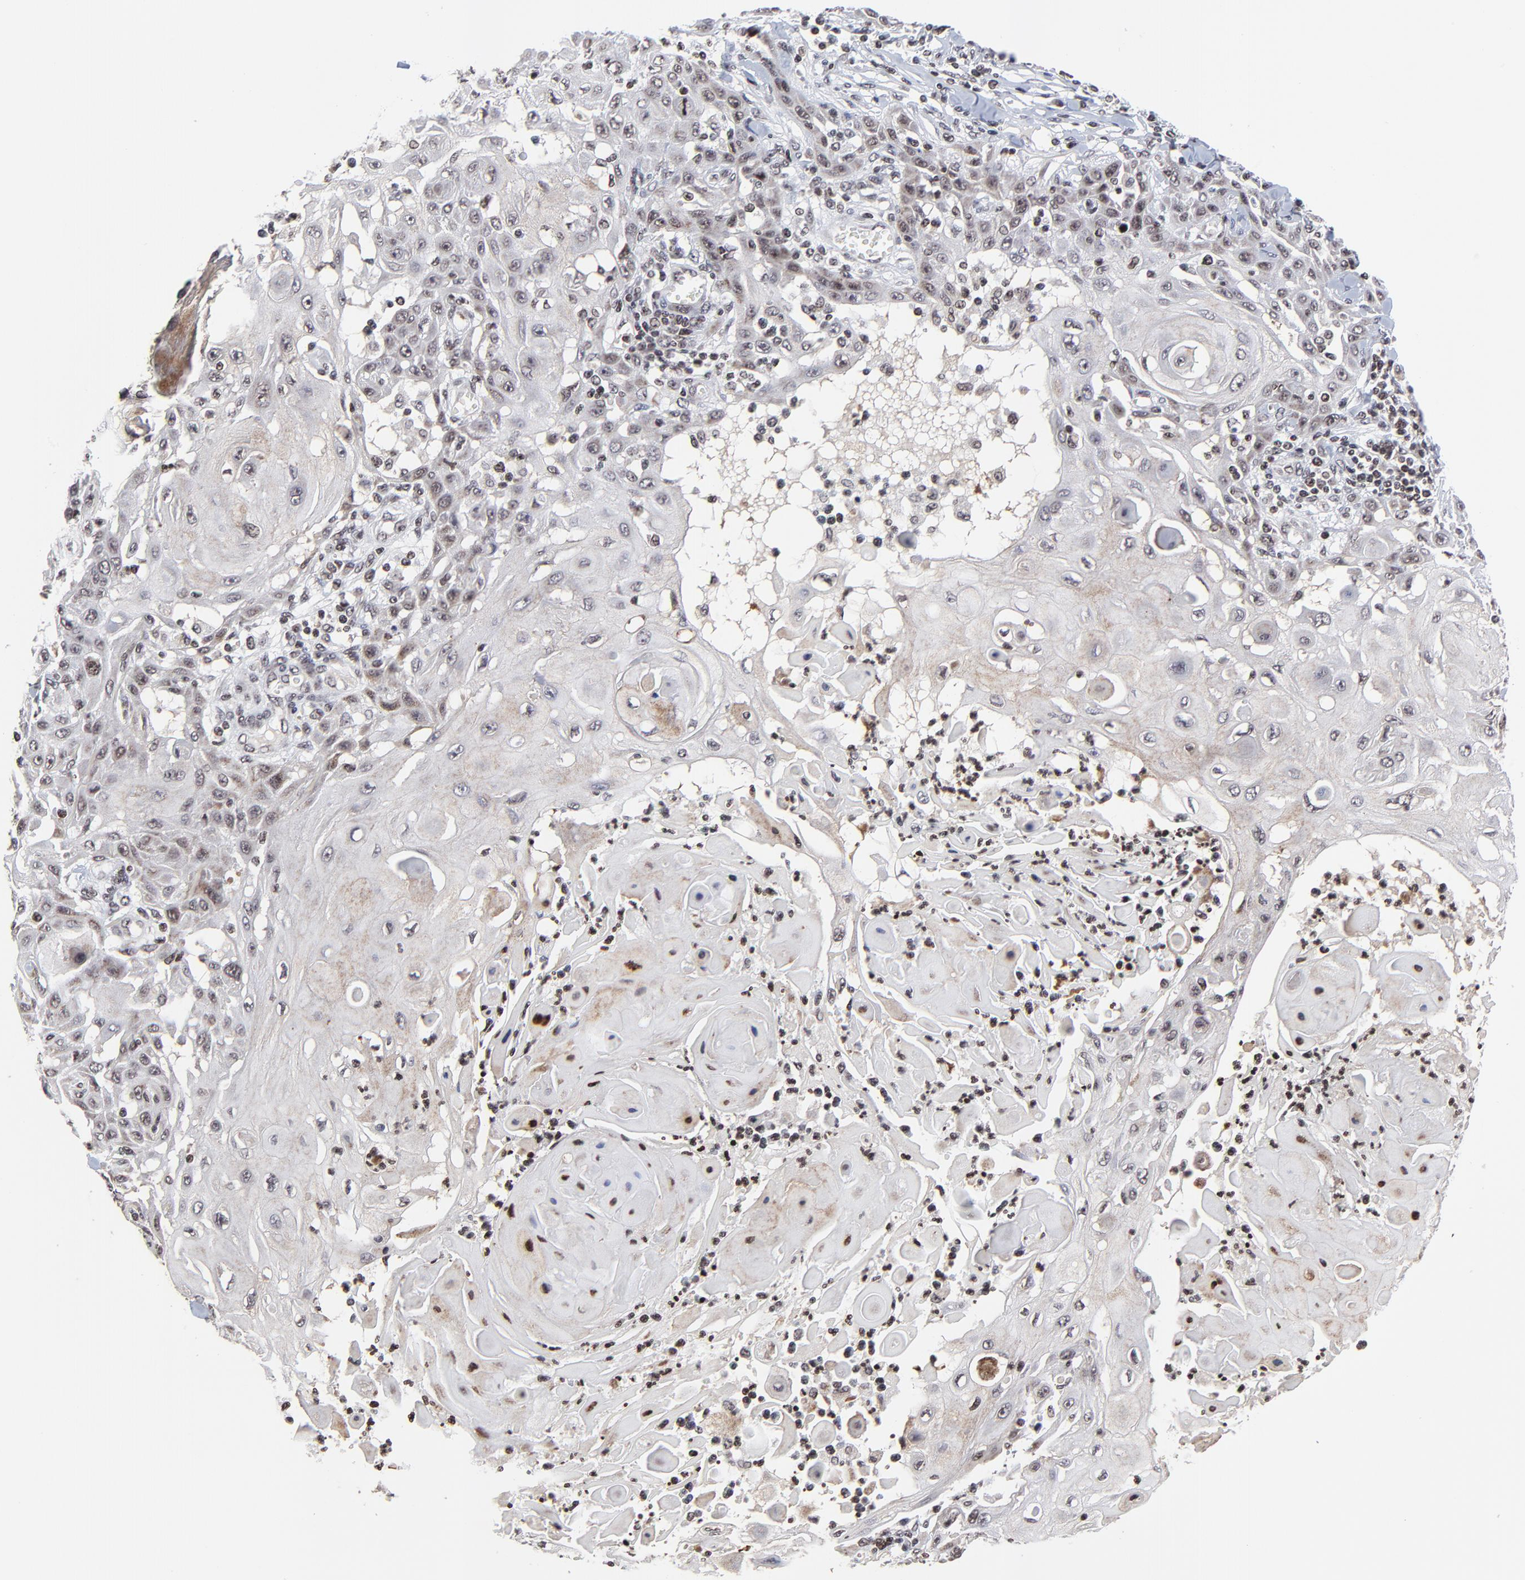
{"staining": {"intensity": "moderate", "quantity": ">75%", "location": "cytoplasmic/membranous,nuclear"}, "tissue": "skin cancer", "cell_type": "Tumor cells", "image_type": "cancer", "snomed": [{"axis": "morphology", "description": "Squamous cell carcinoma, NOS"}, {"axis": "topography", "description": "Skin"}], "caption": "Protein staining reveals moderate cytoplasmic/membranous and nuclear staining in about >75% of tumor cells in squamous cell carcinoma (skin).", "gene": "ZNF777", "patient": {"sex": "male", "age": 24}}